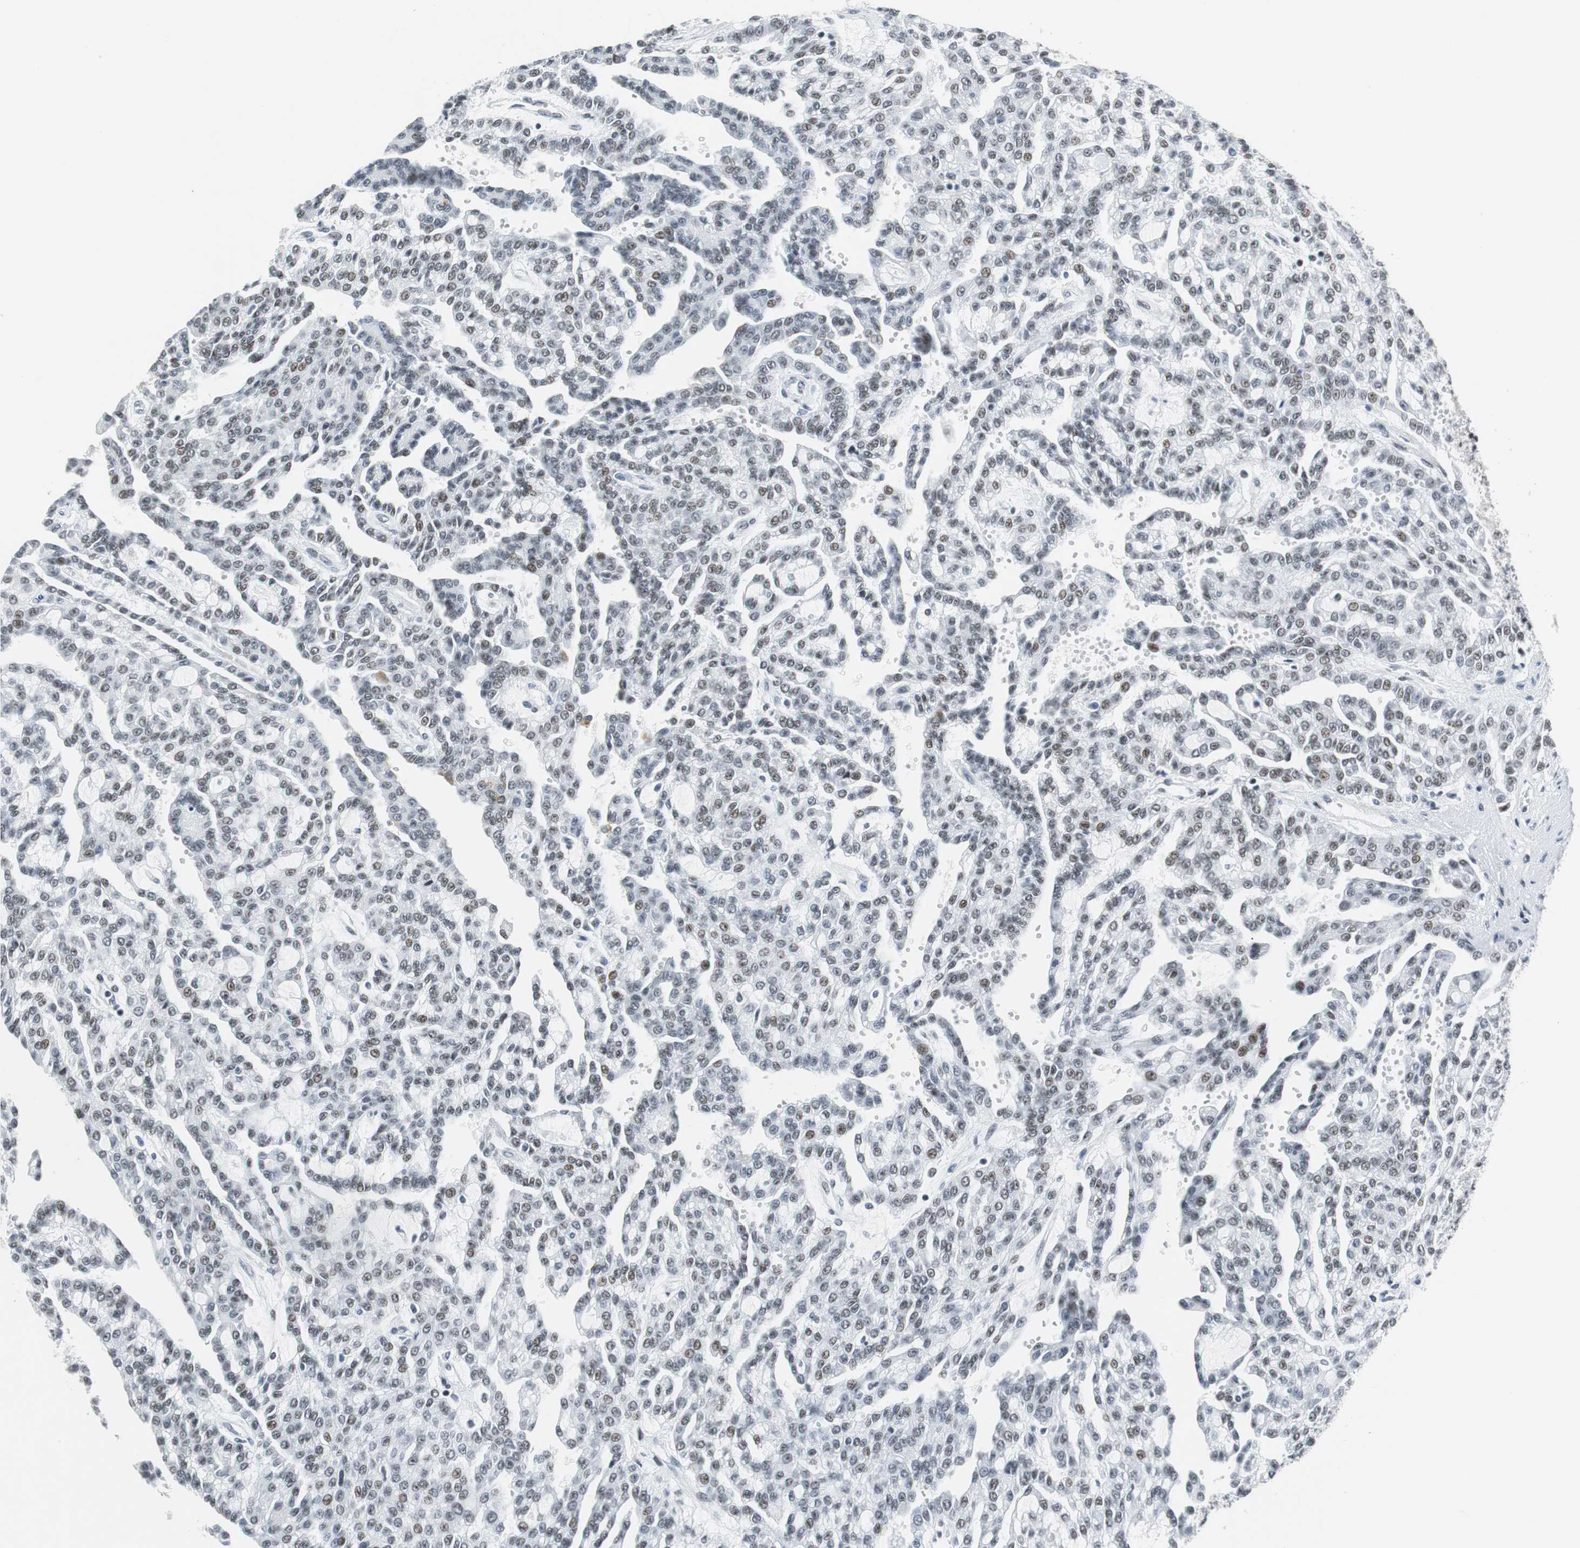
{"staining": {"intensity": "weak", "quantity": "<25%", "location": "nuclear"}, "tissue": "renal cancer", "cell_type": "Tumor cells", "image_type": "cancer", "snomed": [{"axis": "morphology", "description": "Adenocarcinoma, NOS"}, {"axis": "topography", "description": "Kidney"}], "caption": "Immunohistochemistry (IHC) of human renal adenocarcinoma reveals no positivity in tumor cells.", "gene": "HDAC3", "patient": {"sex": "male", "age": 63}}